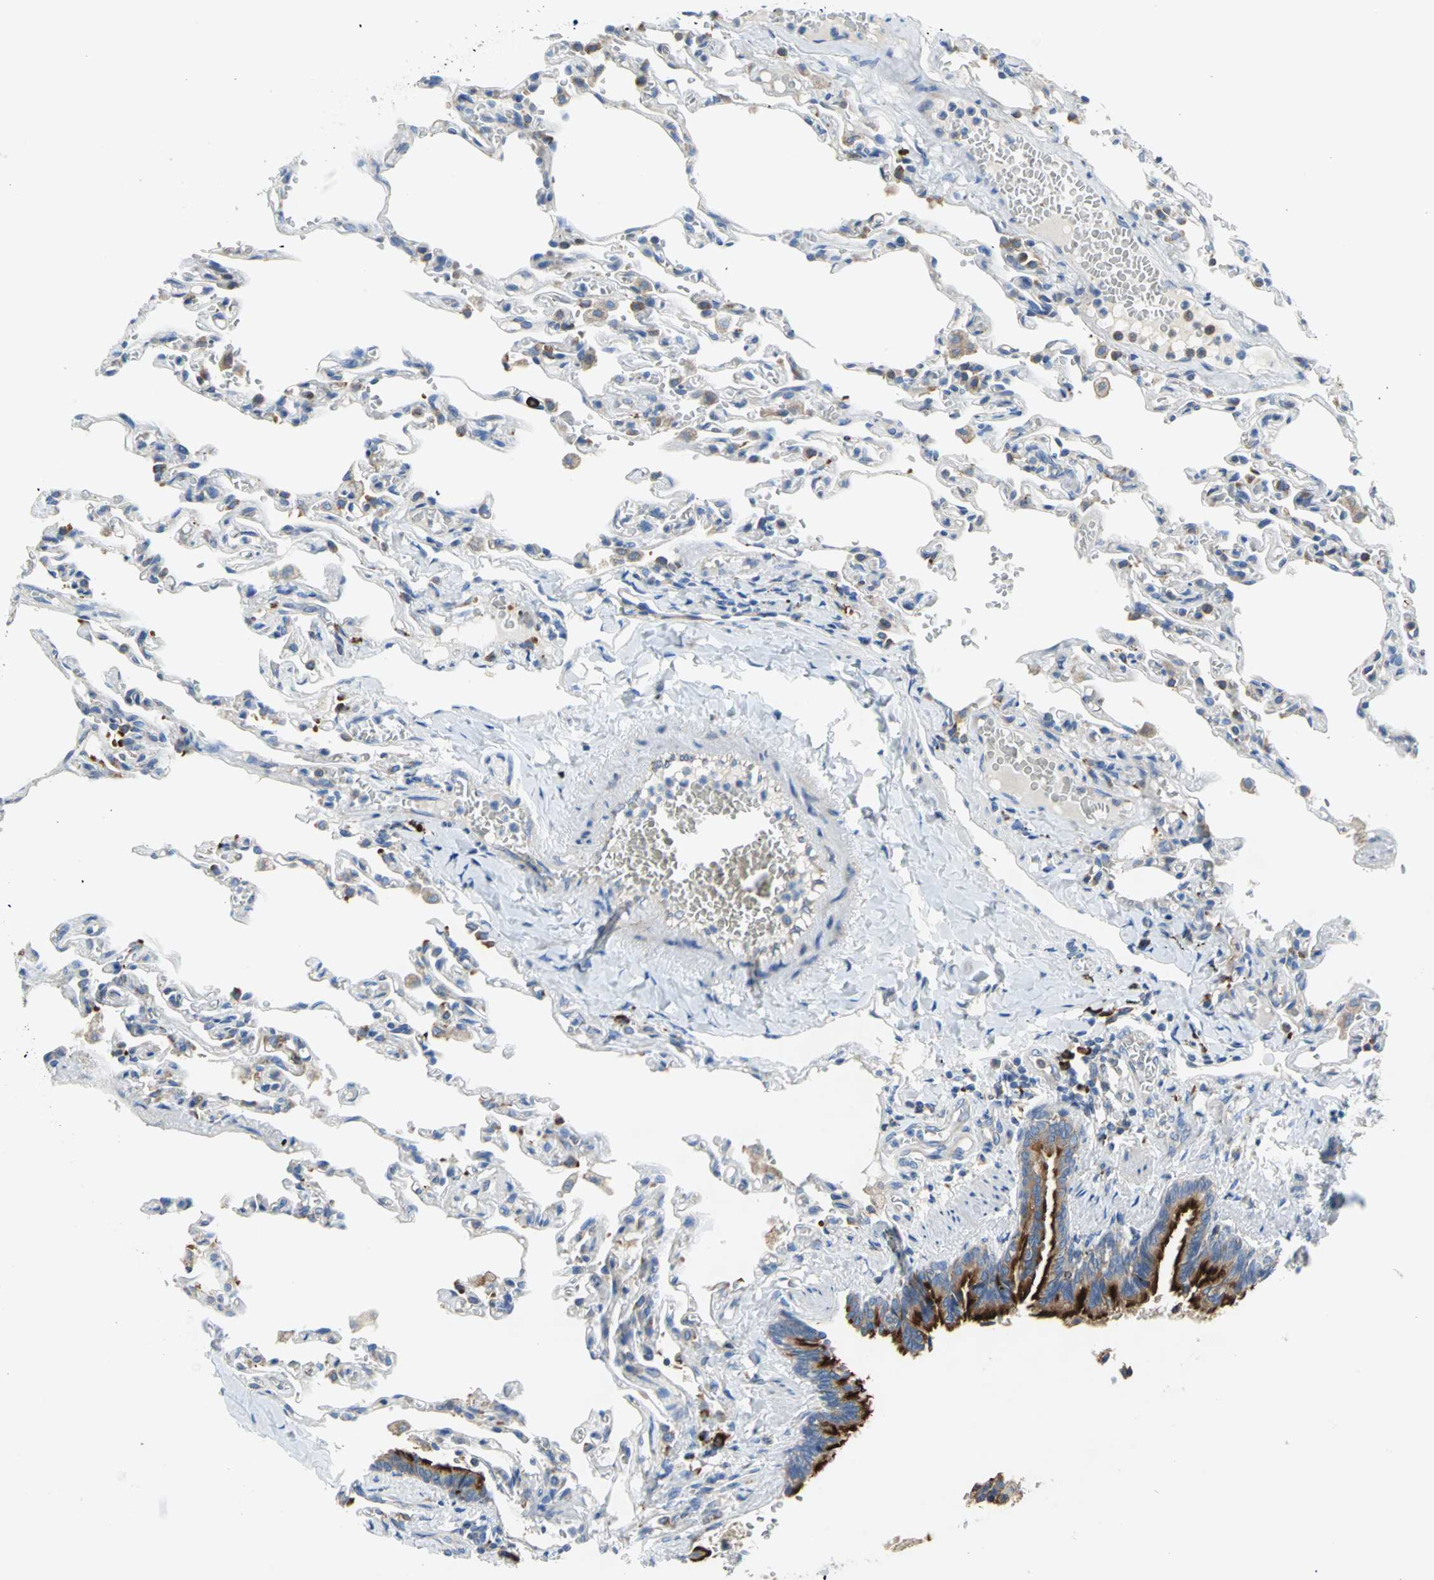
{"staining": {"intensity": "weak", "quantity": "25%-75%", "location": "cytoplasmic/membranous"}, "tissue": "lung", "cell_type": "Alveolar cells", "image_type": "normal", "snomed": [{"axis": "morphology", "description": "Normal tissue, NOS"}, {"axis": "topography", "description": "Lung"}], "caption": "Lung was stained to show a protein in brown. There is low levels of weak cytoplasmic/membranous positivity in approximately 25%-75% of alveolar cells.", "gene": "TULP4", "patient": {"sex": "male", "age": 21}}